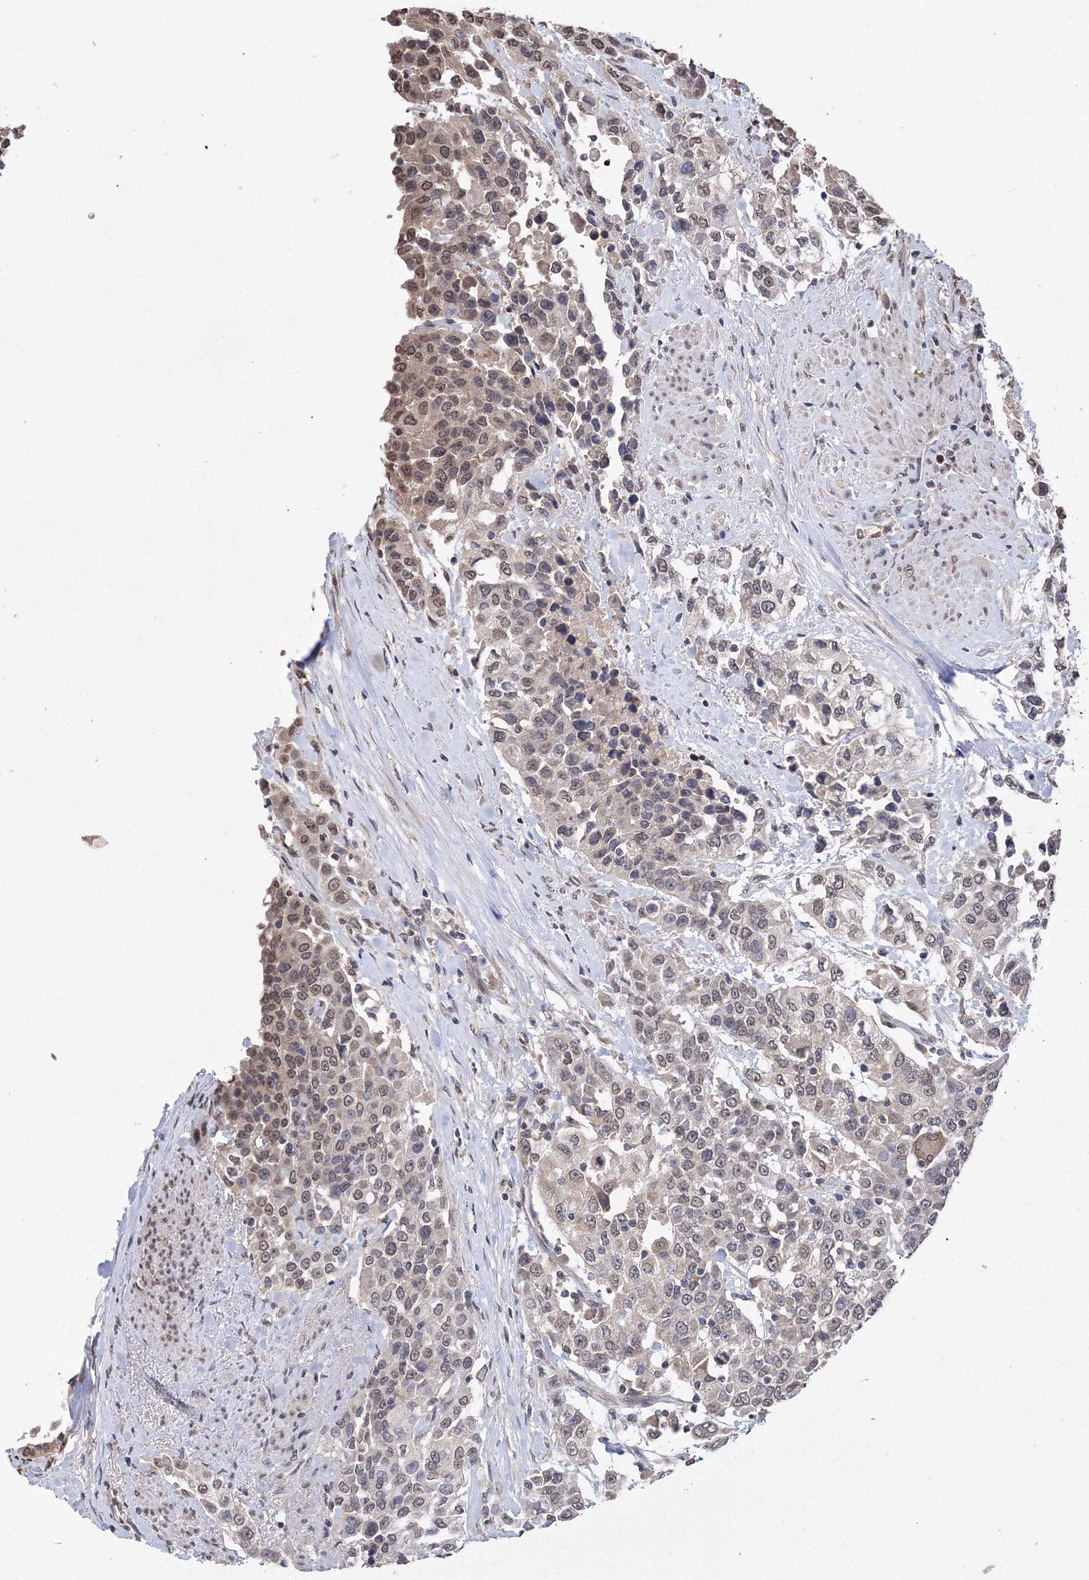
{"staining": {"intensity": "moderate", "quantity": ">75%", "location": "nuclear"}, "tissue": "urothelial cancer", "cell_type": "Tumor cells", "image_type": "cancer", "snomed": [{"axis": "morphology", "description": "Urothelial carcinoma, High grade"}, {"axis": "topography", "description": "Urinary bladder"}], "caption": "Immunohistochemistry (IHC) photomicrograph of human urothelial cancer stained for a protein (brown), which demonstrates medium levels of moderate nuclear positivity in about >75% of tumor cells.", "gene": "GPN1", "patient": {"sex": "female", "age": 80}}